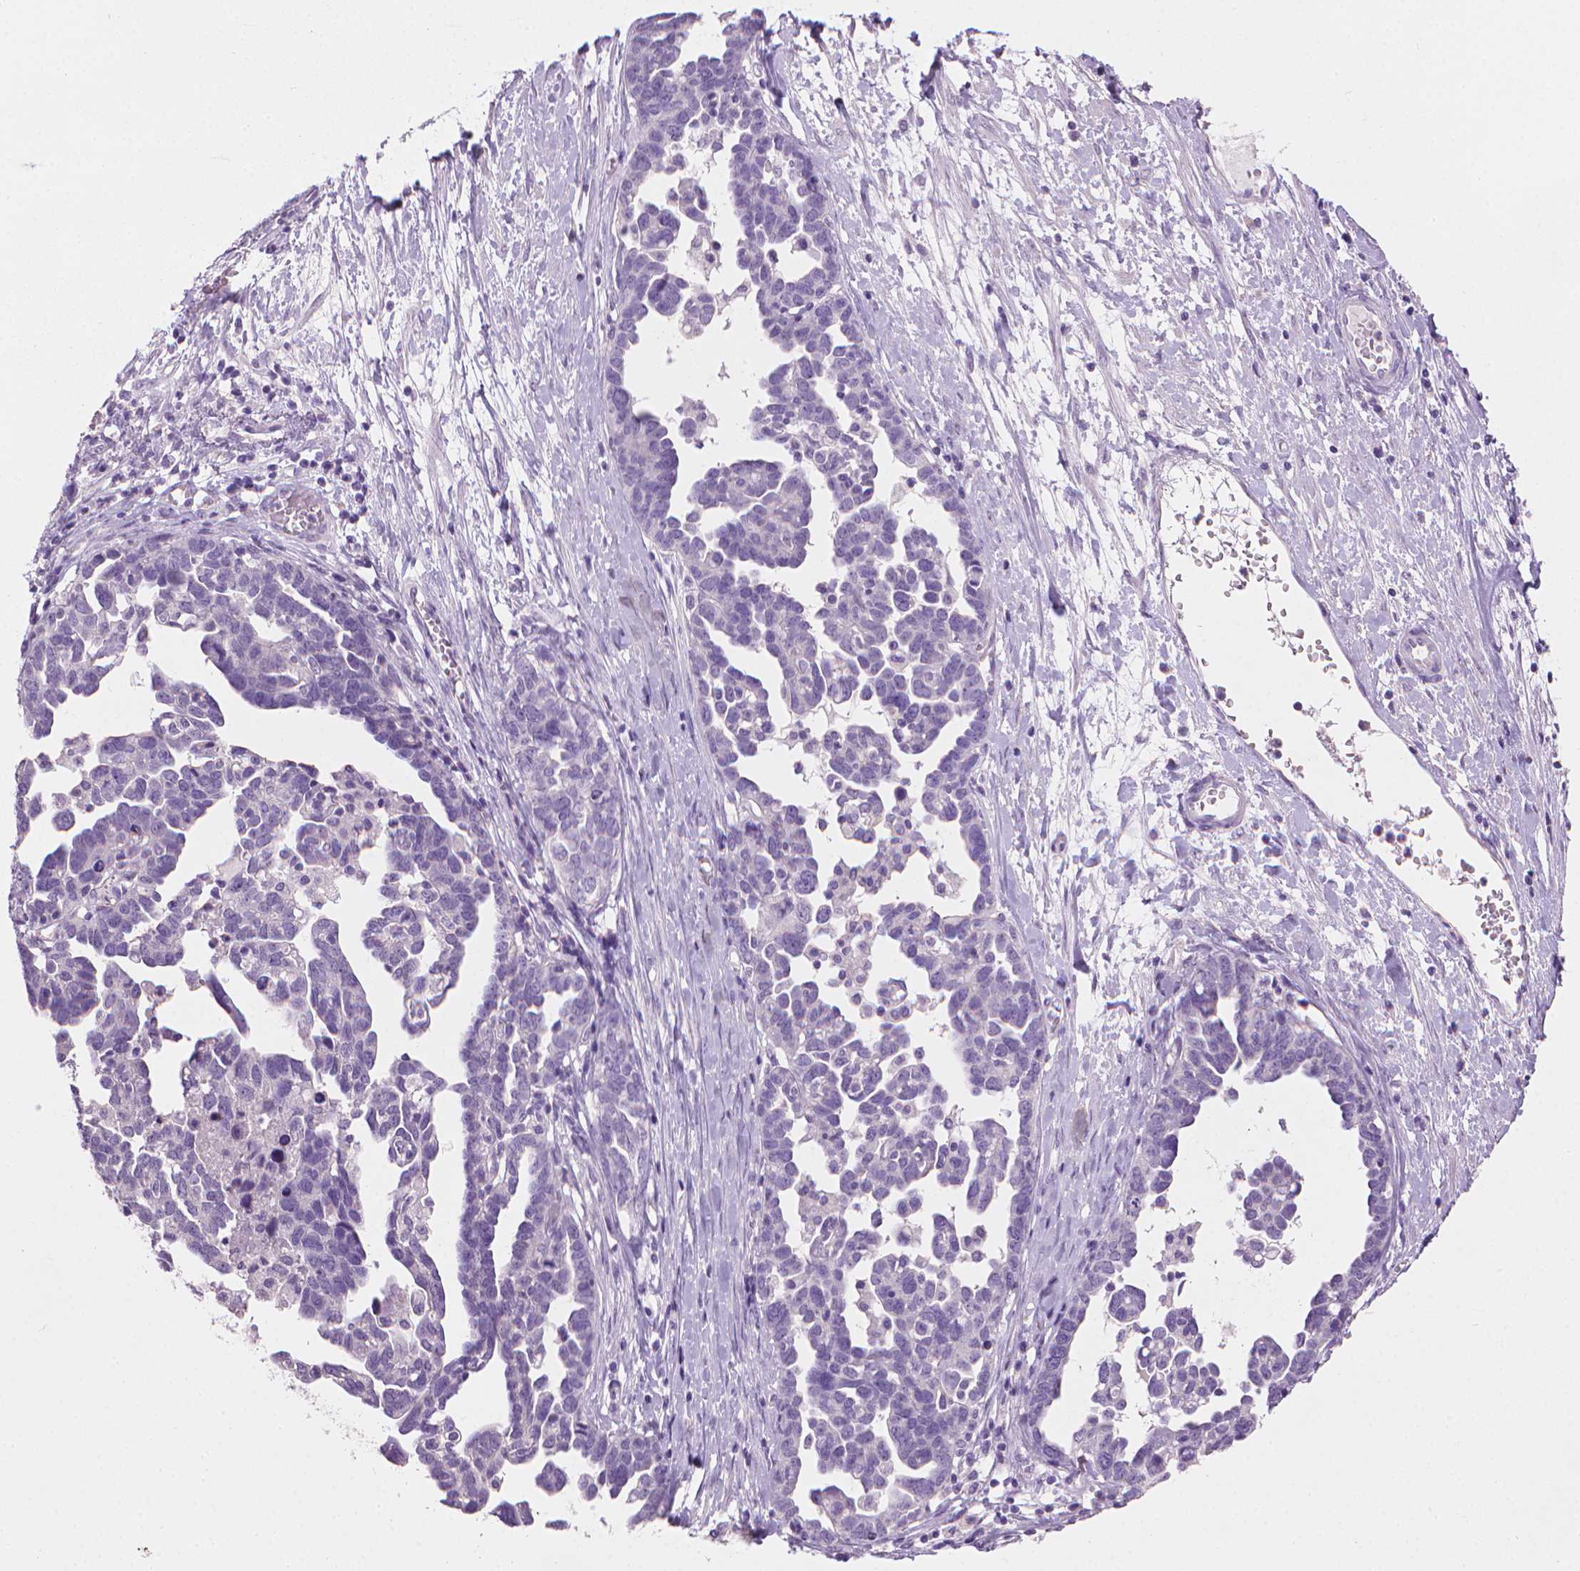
{"staining": {"intensity": "negative", "quantity": "none", "location": "none"}, "tissue": "ovarian cancer", "cell_type": "Tumor cells", "image_type": "cancer", "snomed": [{"axis": "morphology", "description": "Cystadenocarcinoma, serous, NOS"}, {"axis": "topography", "description": "Ovary"}], "caption": "Tumor cells are negative for brown protein staining in ovarian cancer. The staining was performed using DAB (3,3'-diaminobenzidine) to visualize the protein expression in brown, while the nuclei were stained in blue with hematoxylin (Magnification: 20x).", "gene": "MLANA", "patient": {"sex": "female", "age": 54}}